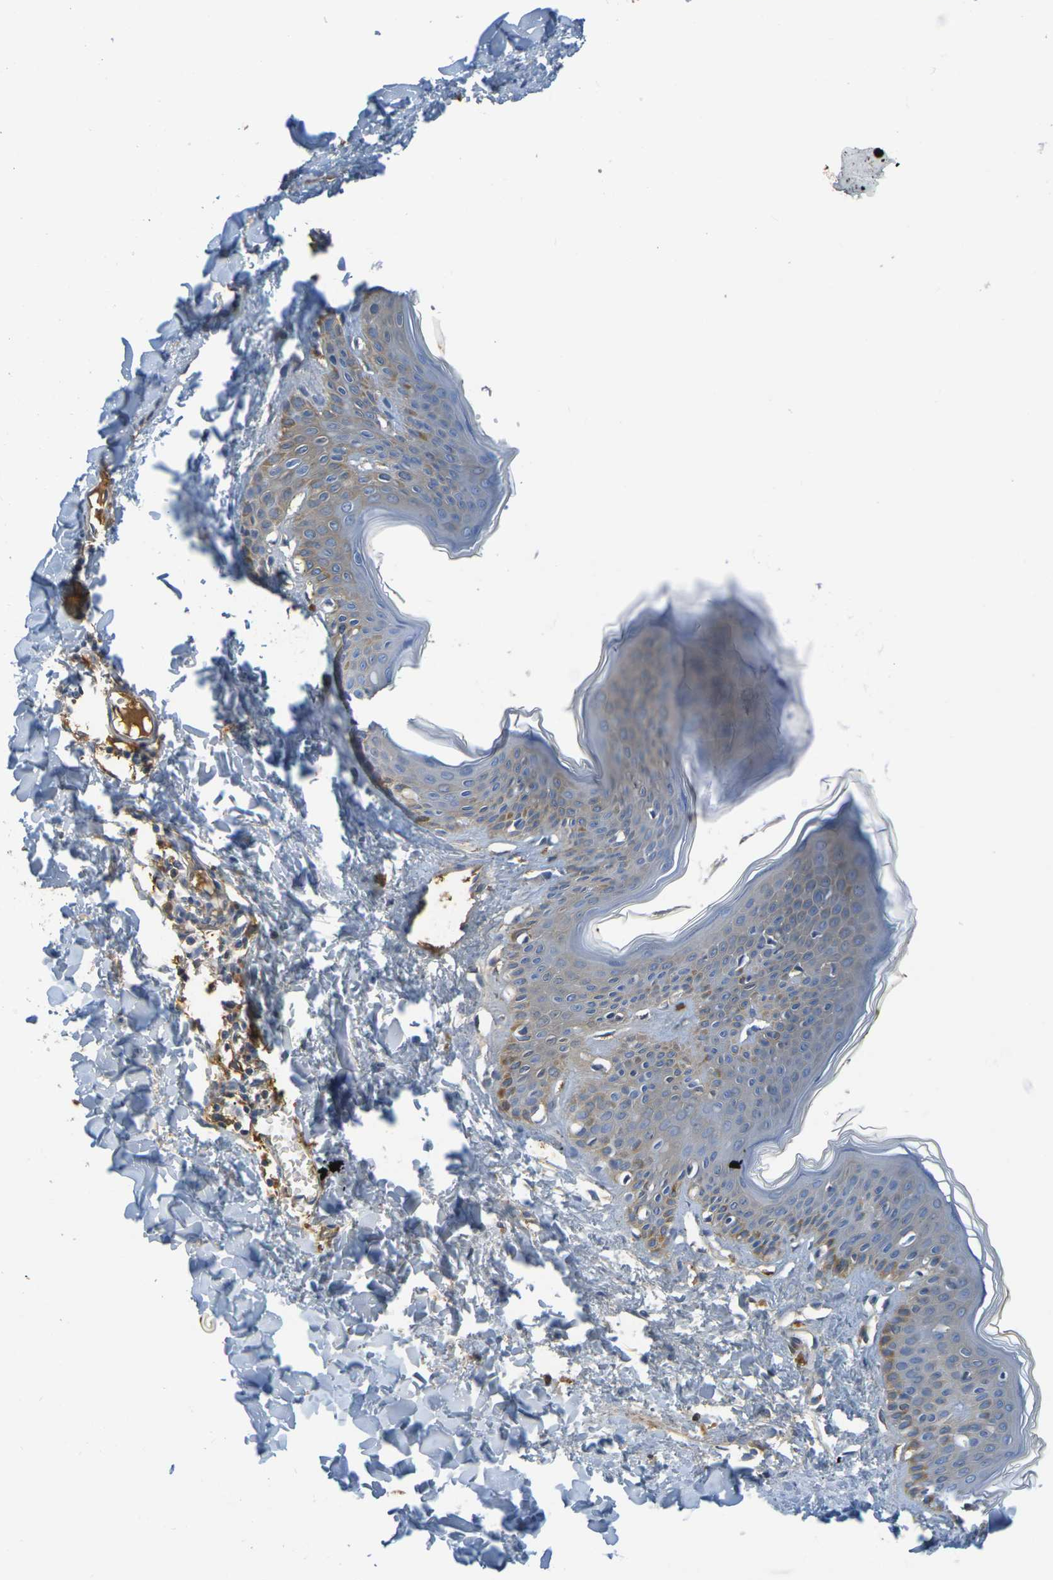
{"staining": {"intensity": "moderate", "quantity": ">75%", "location": "cytoplasmic/membranous"}, "tissue": "skin", "cell_type": "Fibroblasts", "image_type": "normal", "snomed": [{"axis": "morphology", "description": "Normal tissue, NOS"}, {"axis": "topography", "description": "Skin"}], "caption": "A medium amount of moderate cytoplasmic/membranous expression is seen in approximately >75% of fibroblasts in benign skin. (brown staining indicates protein expression, while blue staining denotes nuclei).", "gene": "C1QA", "patient": {"sex": "female", "age": 17}}